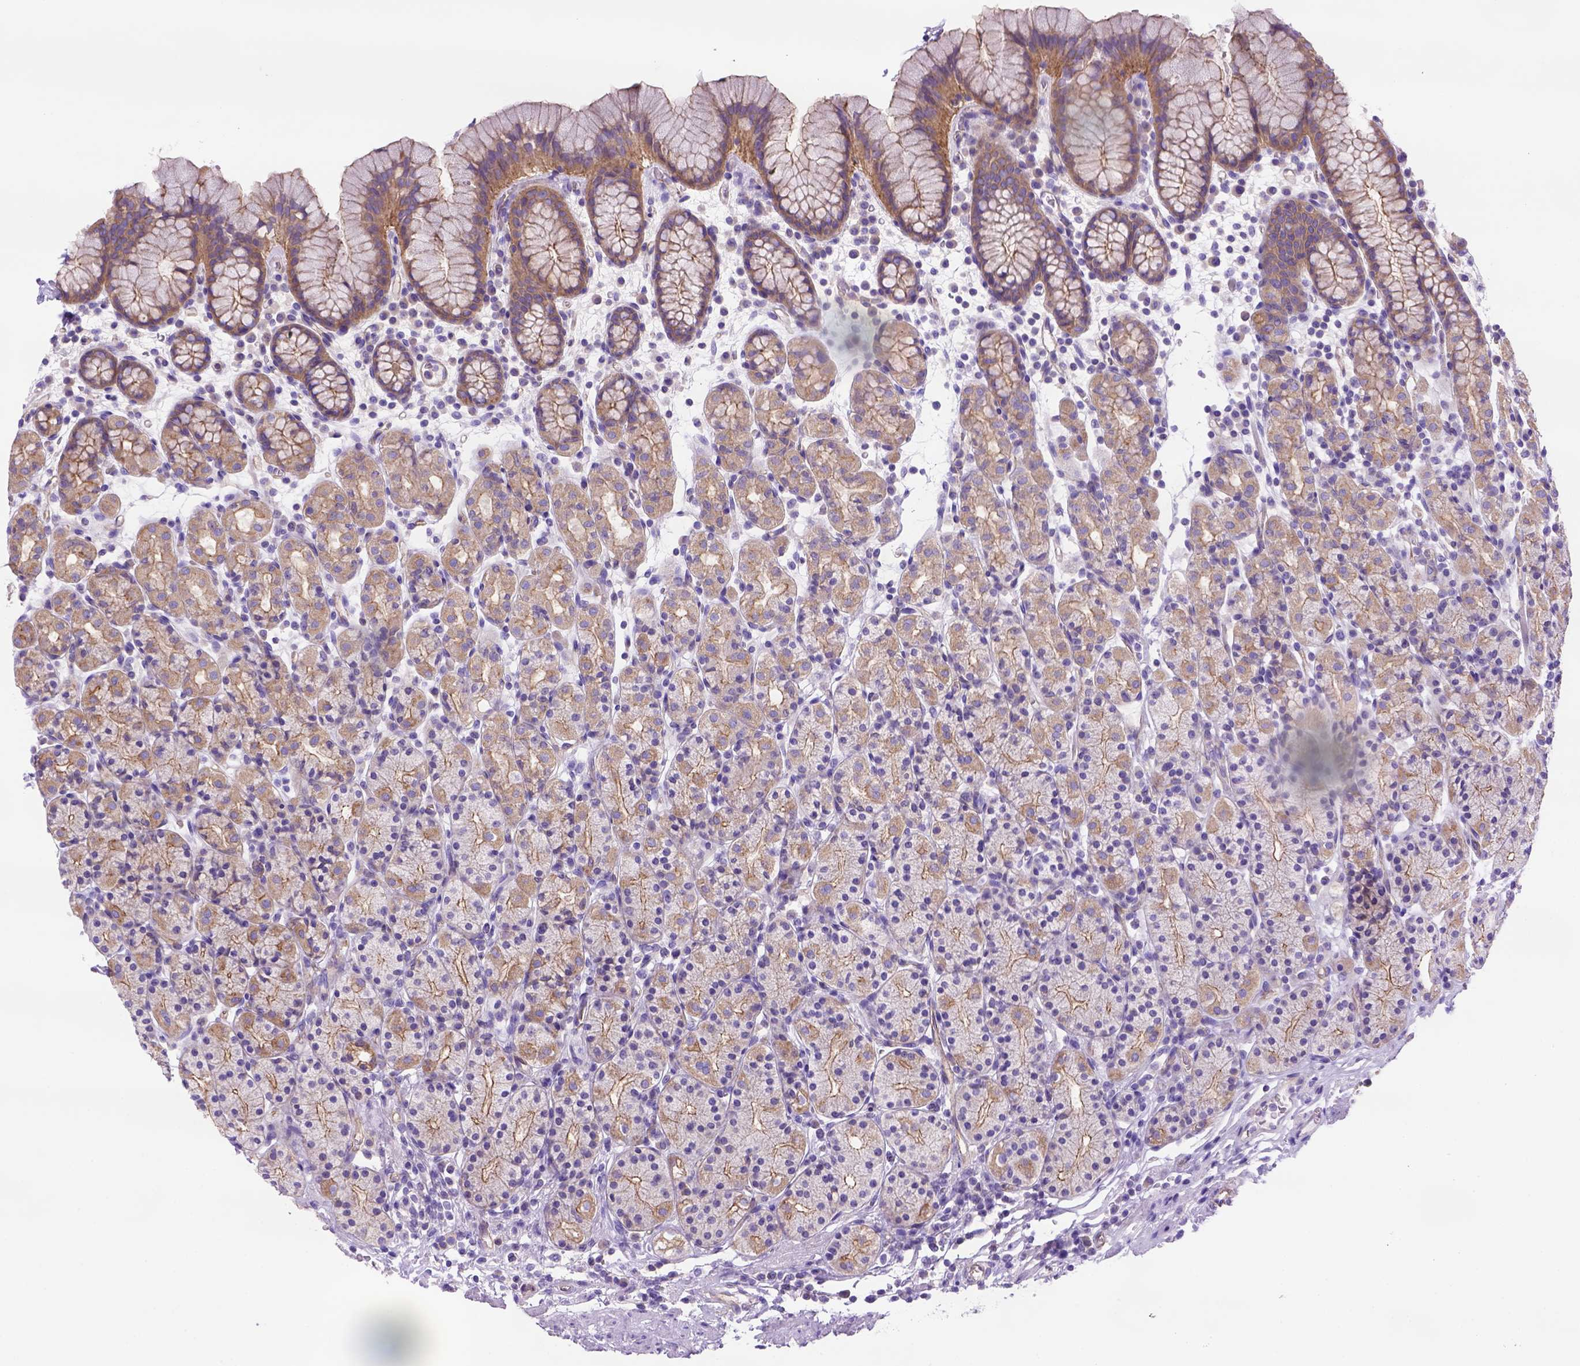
{"staining": {"intensity": "moderate", "quantity": ">75%", "location": "cytoplasmic/membranous"}, "tissue": "stomach", "cell_type": "Glandular cells", "image_type": "normal", "snomed": [{"axis": "morphology", "description": "Normal tissue, NOS"}, {"axis": "topography", "description": "Stomach, upper"}, {"axis": "topography", "description": "Stomach"}], "caption": "Protein expression analysis of normal human stomach reveals moderate cytoplasmic/membranous positivity in approximately >75% of glandular cells.", "gene": "PEX12", "patient": {"sex": "male", "age": 62}}